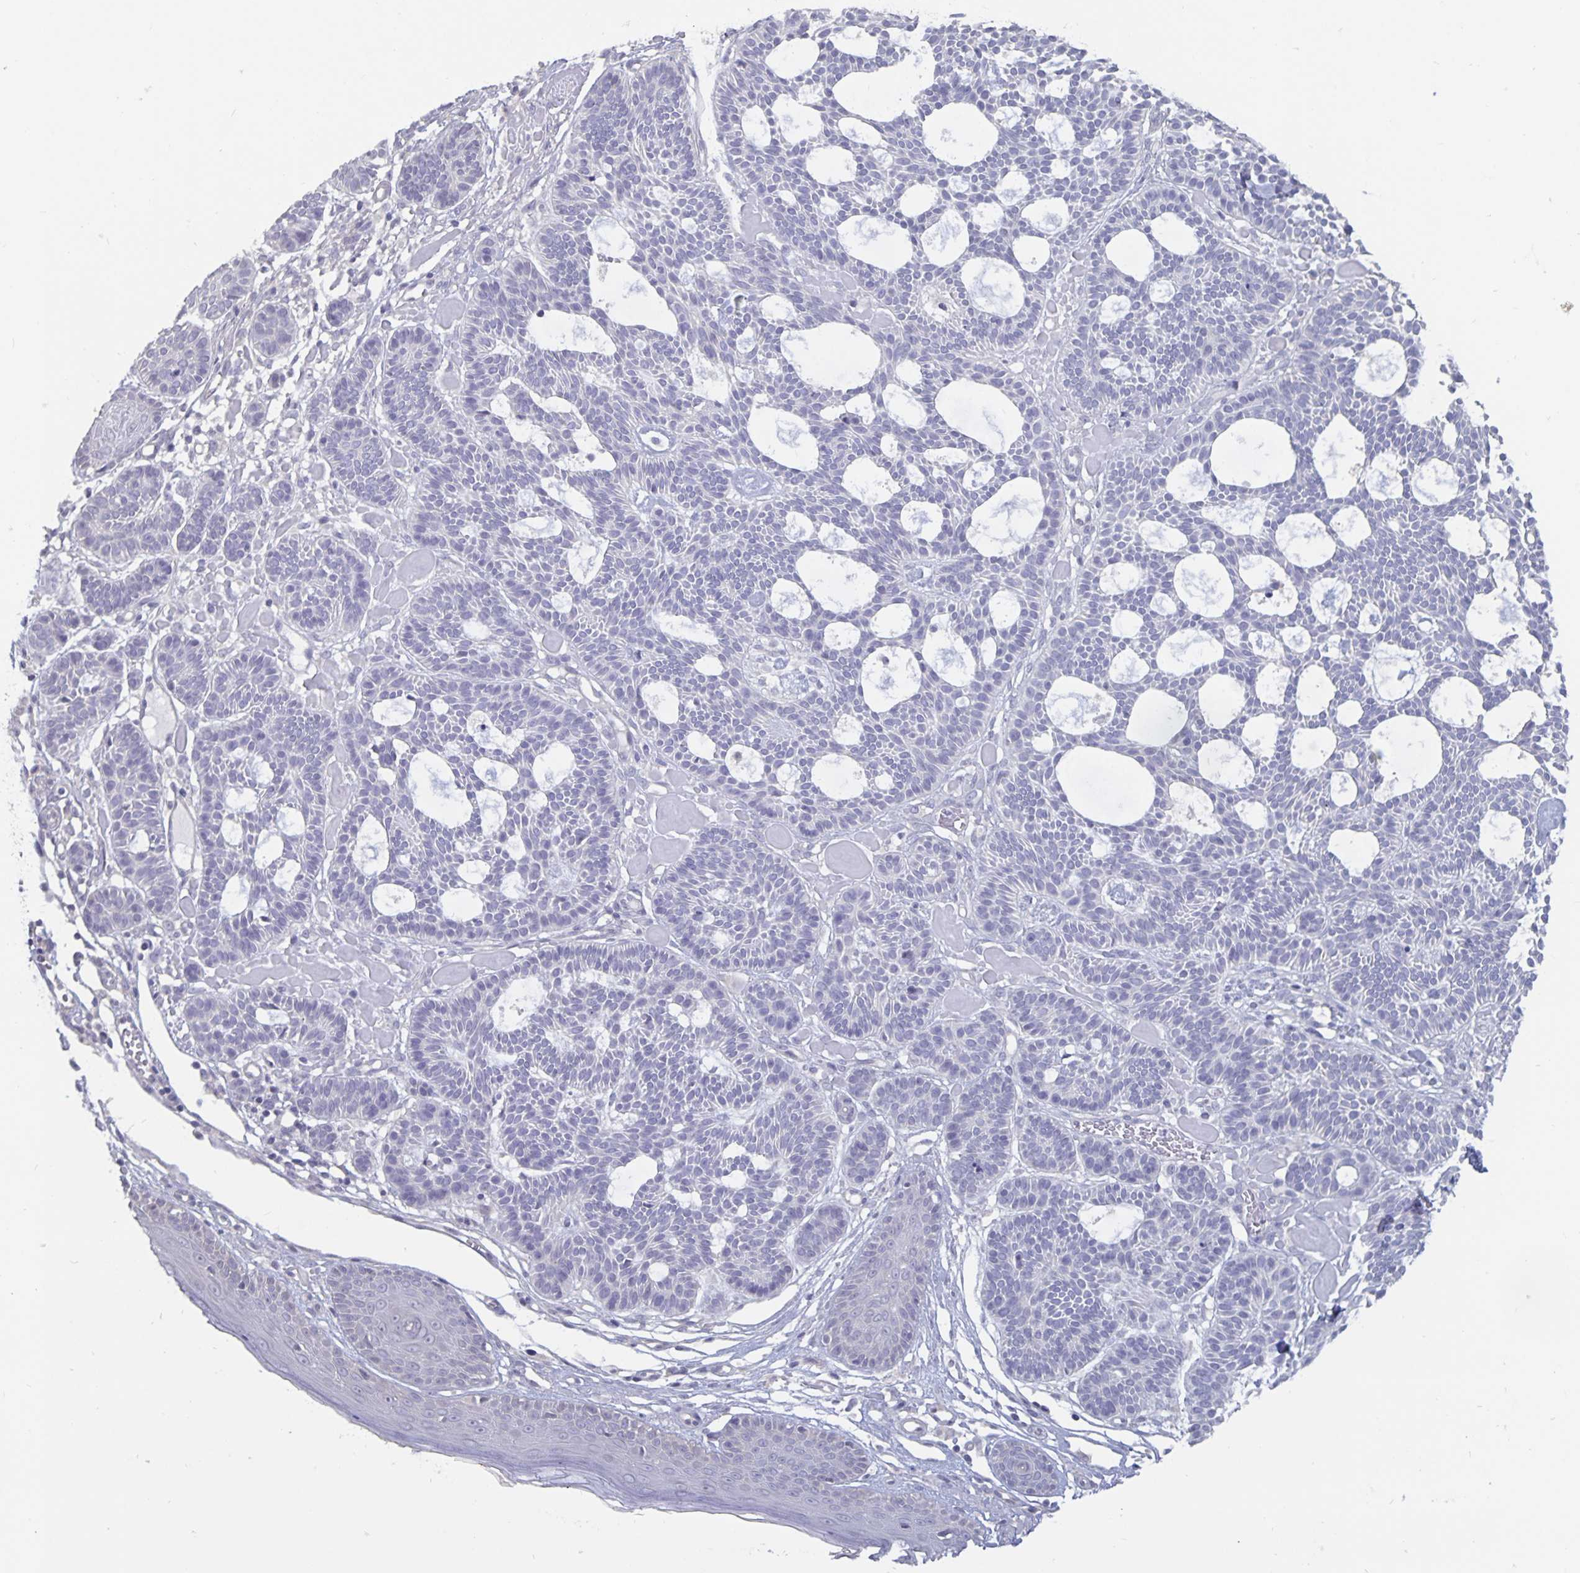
{"staining": {"intensity": "negative", "quantity": "none", "location": "none"}, "tissue": "skin cancer", "cell_type": "Tumor cells", "image_type": "cancer", "snomed": [{"axis": "morphology", "description": "Basal cell carcinoma"}, {"axis": "topography", "description": "Skin"}], "caption": "IHC histopathology image of neoplastic tissue: skin basal cell carcinoma stained with DAB (3,3'-diaminobenzidine) reveals no significant protein staining in tumor cells. (DAB (3,3'-diaminobenzidine) IHC visualized using brightfield microscopy, high magnification).", "gene": "PLCB3", "patient": {"sex": "male", "age": 85}}